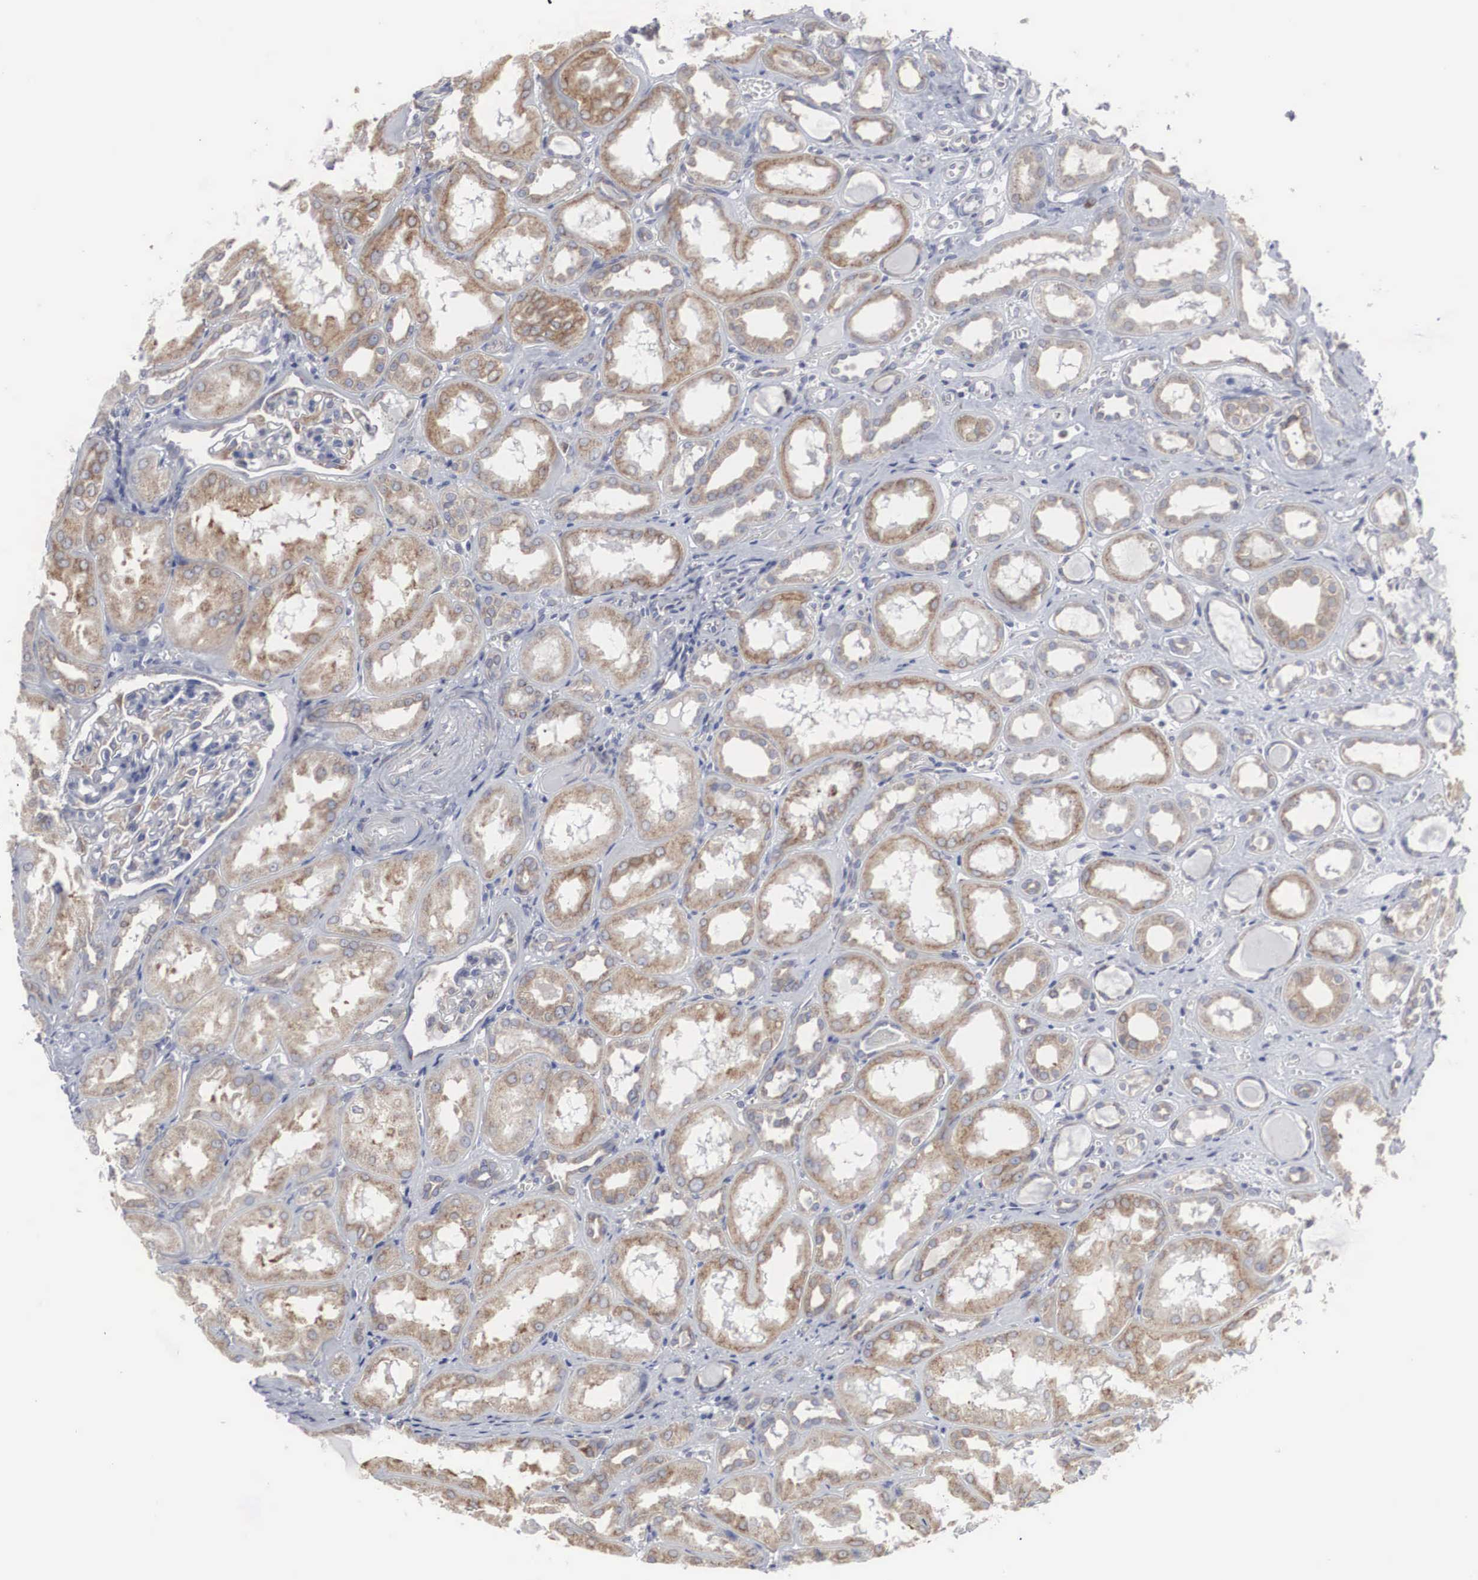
{"staining": {"intensity": "weak", "quantity": "<25%", "location": "cytoplasmic/membranous"}, "tissue": "kidney", "cell_type": "Cells in glomeruli", "image_type": "normal", "snomed": [{"axis": "morphology", "description": "Normal tissue, NOS"}, {"axis": "topography", "description": "Kidney"}], "caption": "Immunohistochemistry image of normal human kidney stained for a protein (brown), which exhibits no positivity in cells in glomeruli.", "gene": "CTAGE15", "patient": {"sex": "male", "age": 61}}